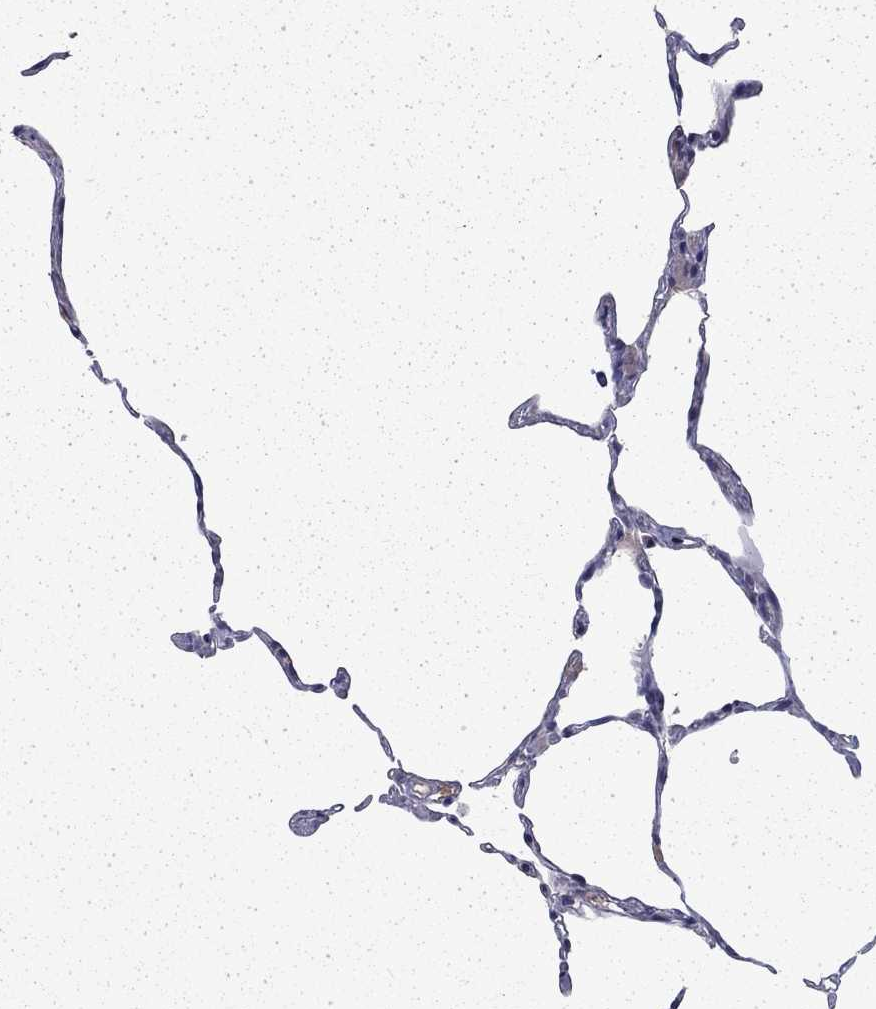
{"staining": {"intensity": "negative", "quantity": "none", "location": "none"}, "tissue": "lung", "cell_type": "Alveolar cells", "image_type": "normal", "snomed": [{"axis": "morphology", "description": "Normal tissue, NOS"}, {"axis": "topography", "description": "Lung"}], "caption": "Human lung stained for a protein using immunohistochemistry shows no expression in alveolar cells.", "gene": "CHAT", "patient": {"sex": "female", "age": 57}}